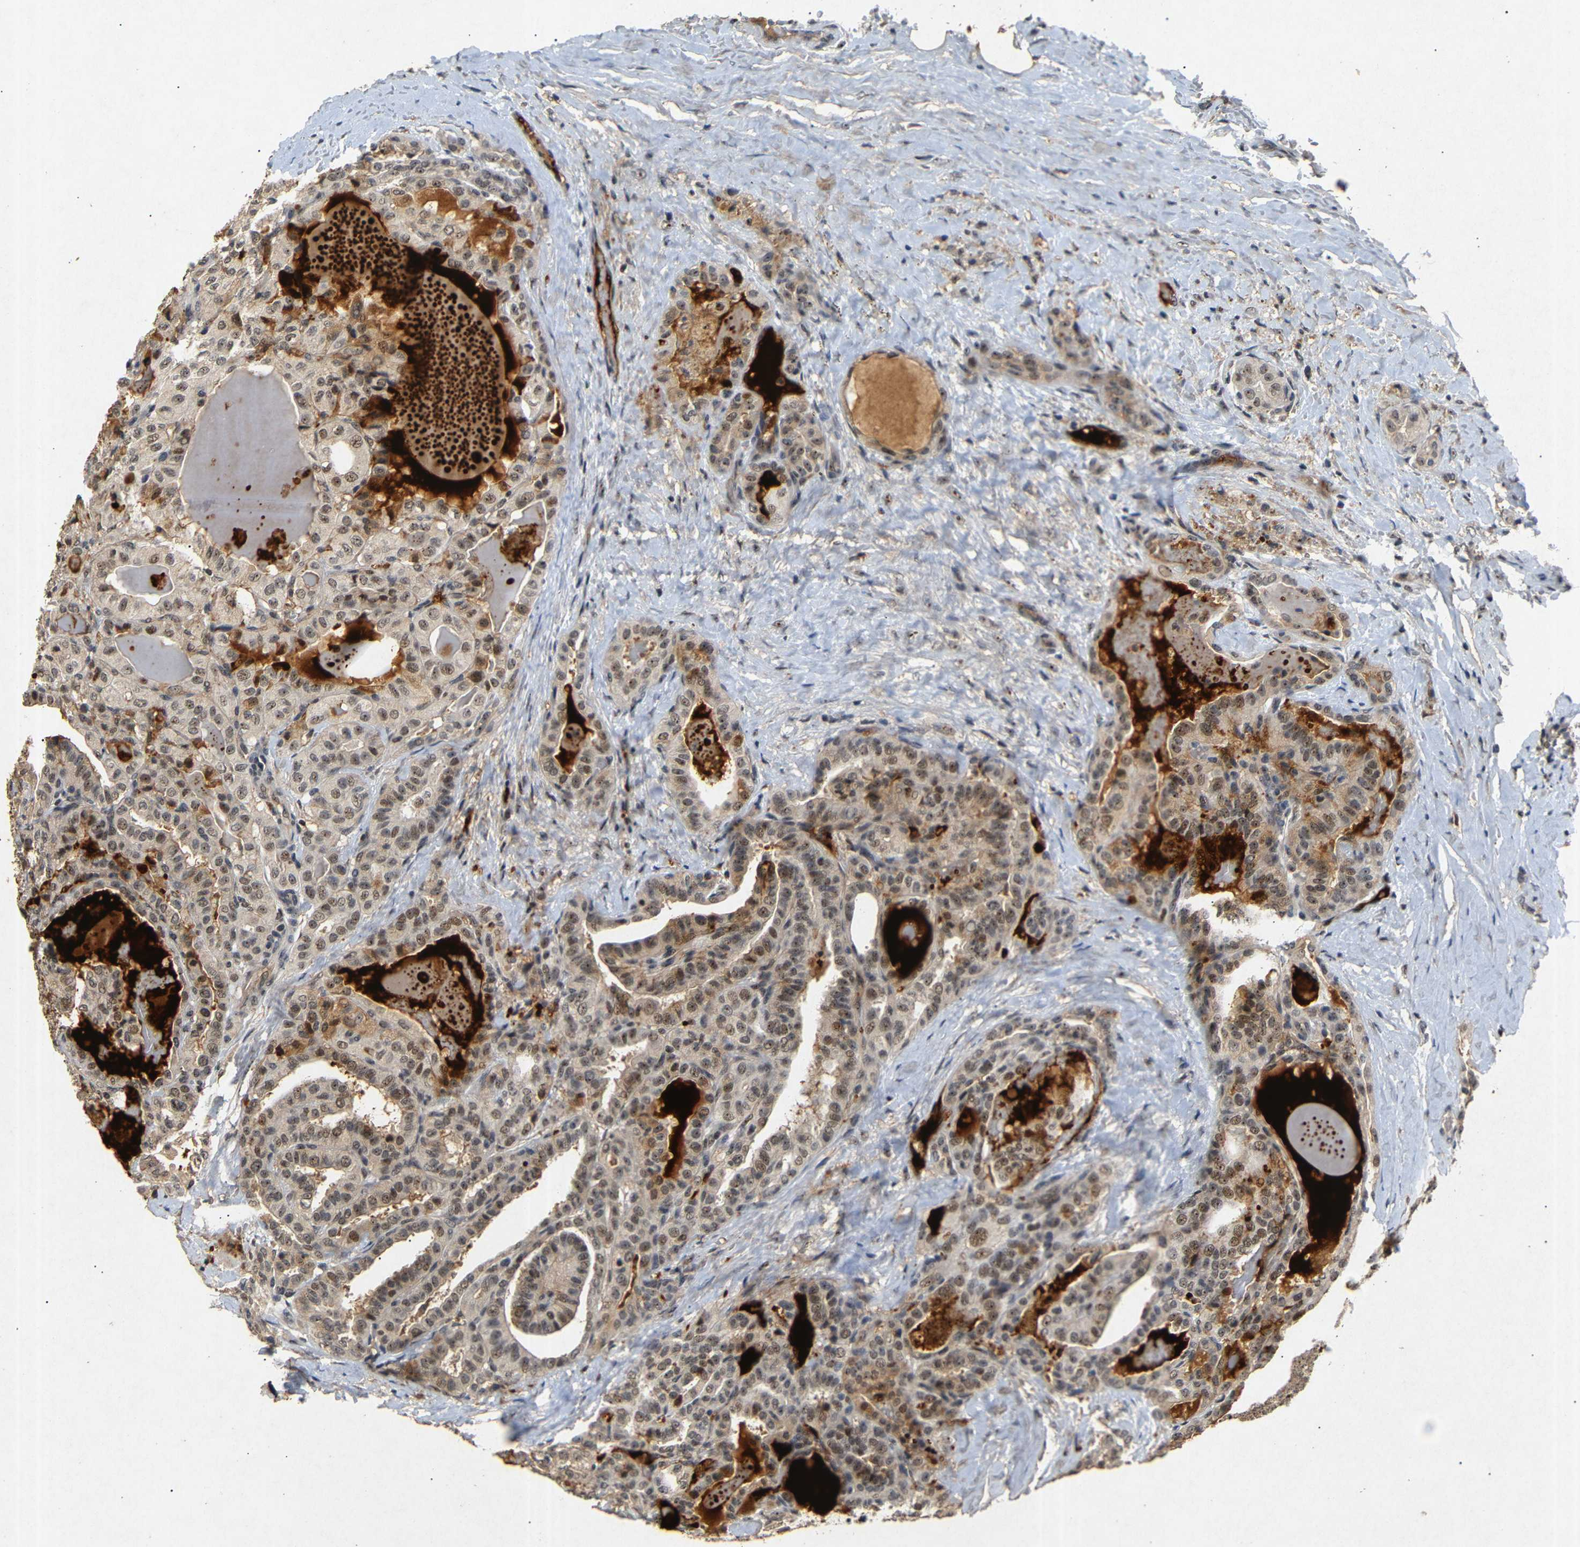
{"staining": {"intensity": "moderate", "quantity": ">75%", "location": "cytoplasmic/membranous,nuclear"}, "tissue": "thyroid cancer", "cell_type": "Tumor cells", "image_type": "cancer", "snomed": [{"axis": "morphology", "description": "Papillary adenocarcinoma, NOS"}, {"axis": "topography", "description": "Thyroid gland"}], "caption": "Immunohistochemistry (IHC) micrograph of neoplastic tissue: human thyroid cancer stained using immunohistochemistry demonstrates medium levels of moderate protein expression localized specifically in the cytoplasmic/membranous and nuclear of tumor cells, appearing as a cytoplasmic/membranous and nuclear brown color.", "gene": "PARN", "patient": {"sex": "male", "age": 77}}